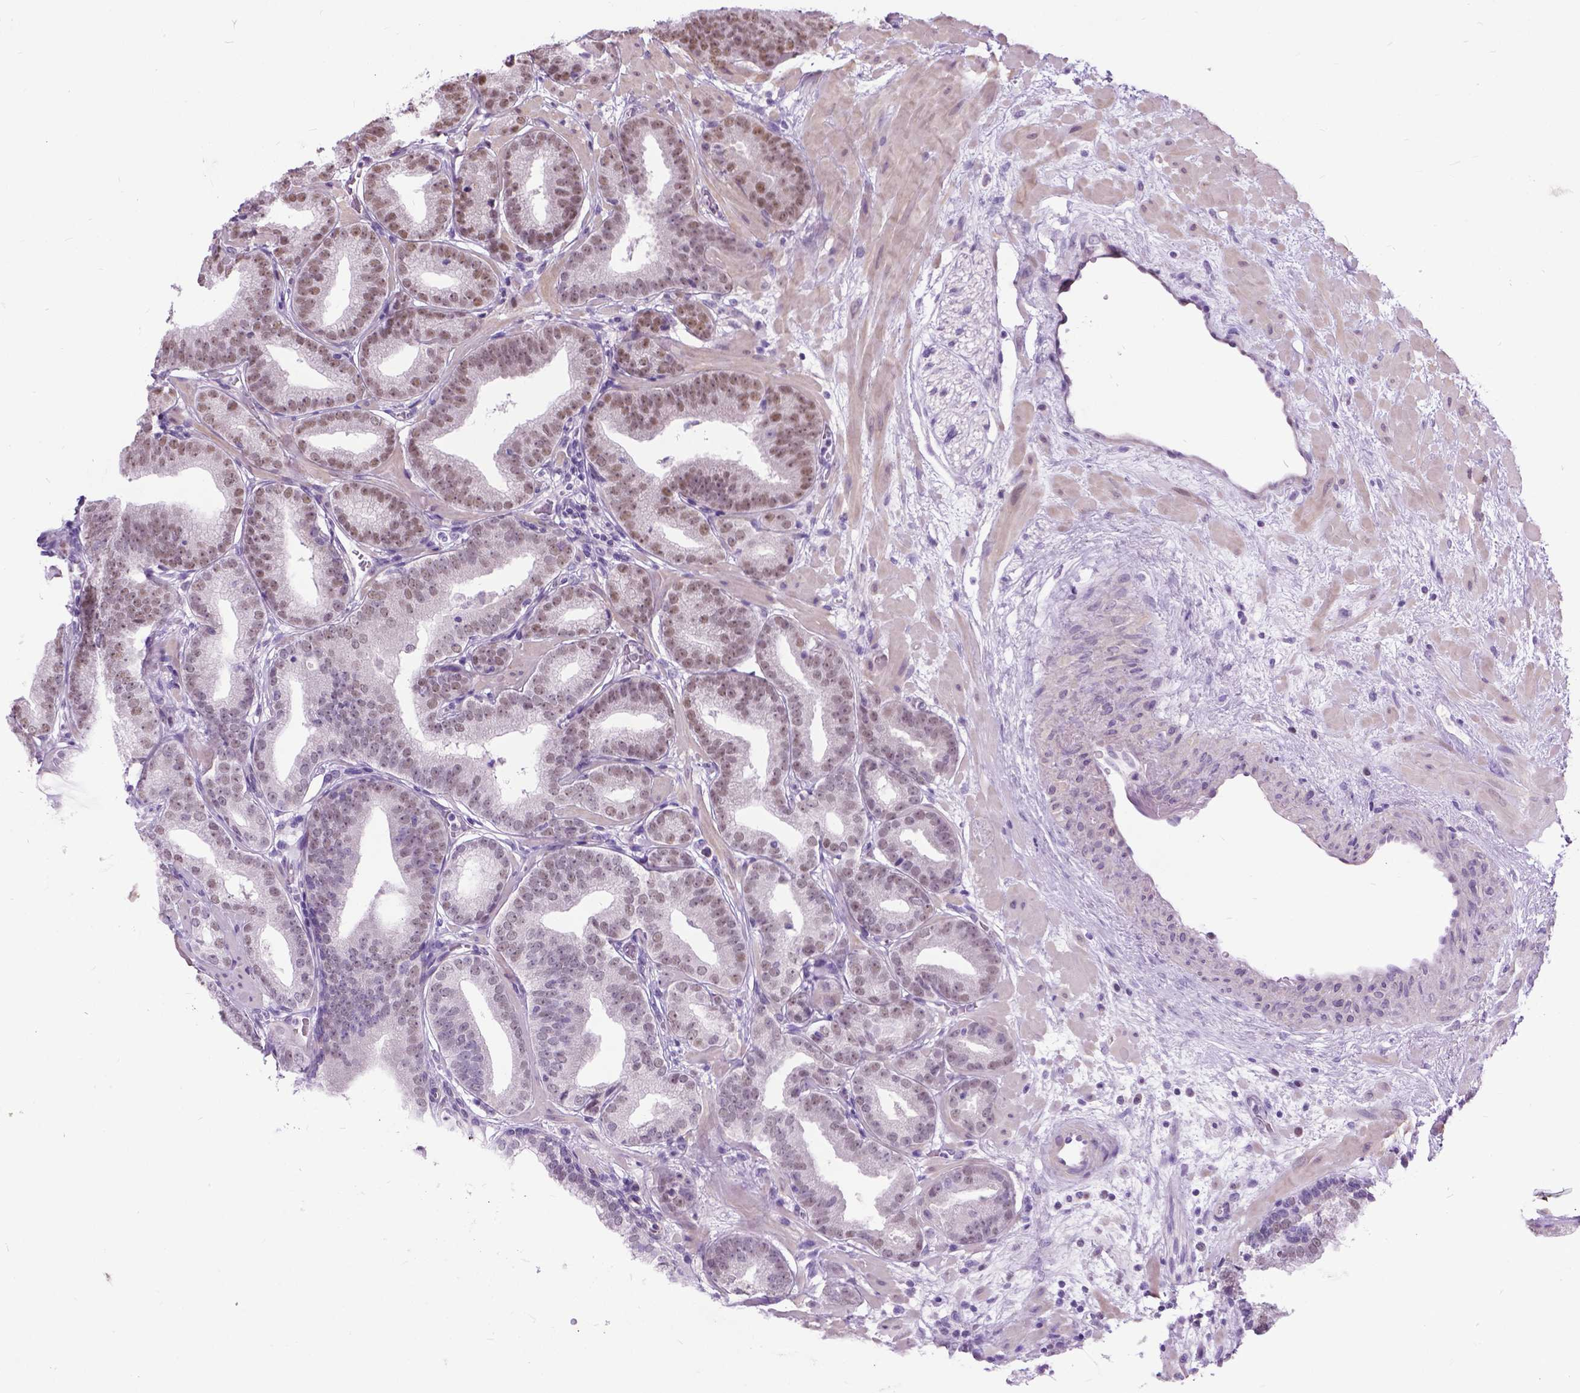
{"staining": {"intensity": "moderate", "quantity": ">75%", "location": "cytoplasmic/membranous"}, "tissue": "prostate cancer", "cell_type": "Tumor cells", "image_type": "cancer", "snomed": [{"axis": "morphology", "description": "Adenocarcinoma, Low grade"}, {"axis": "topography", "description": "Prostate"}], "caption": "Protein positivity by IHC displays moderate cytoplasmic/membranous positivity in about >75% of tumor cells in prostate cancer.", "gene": "APCDD1L", "patient": {"sex": "male", "age": 68}}